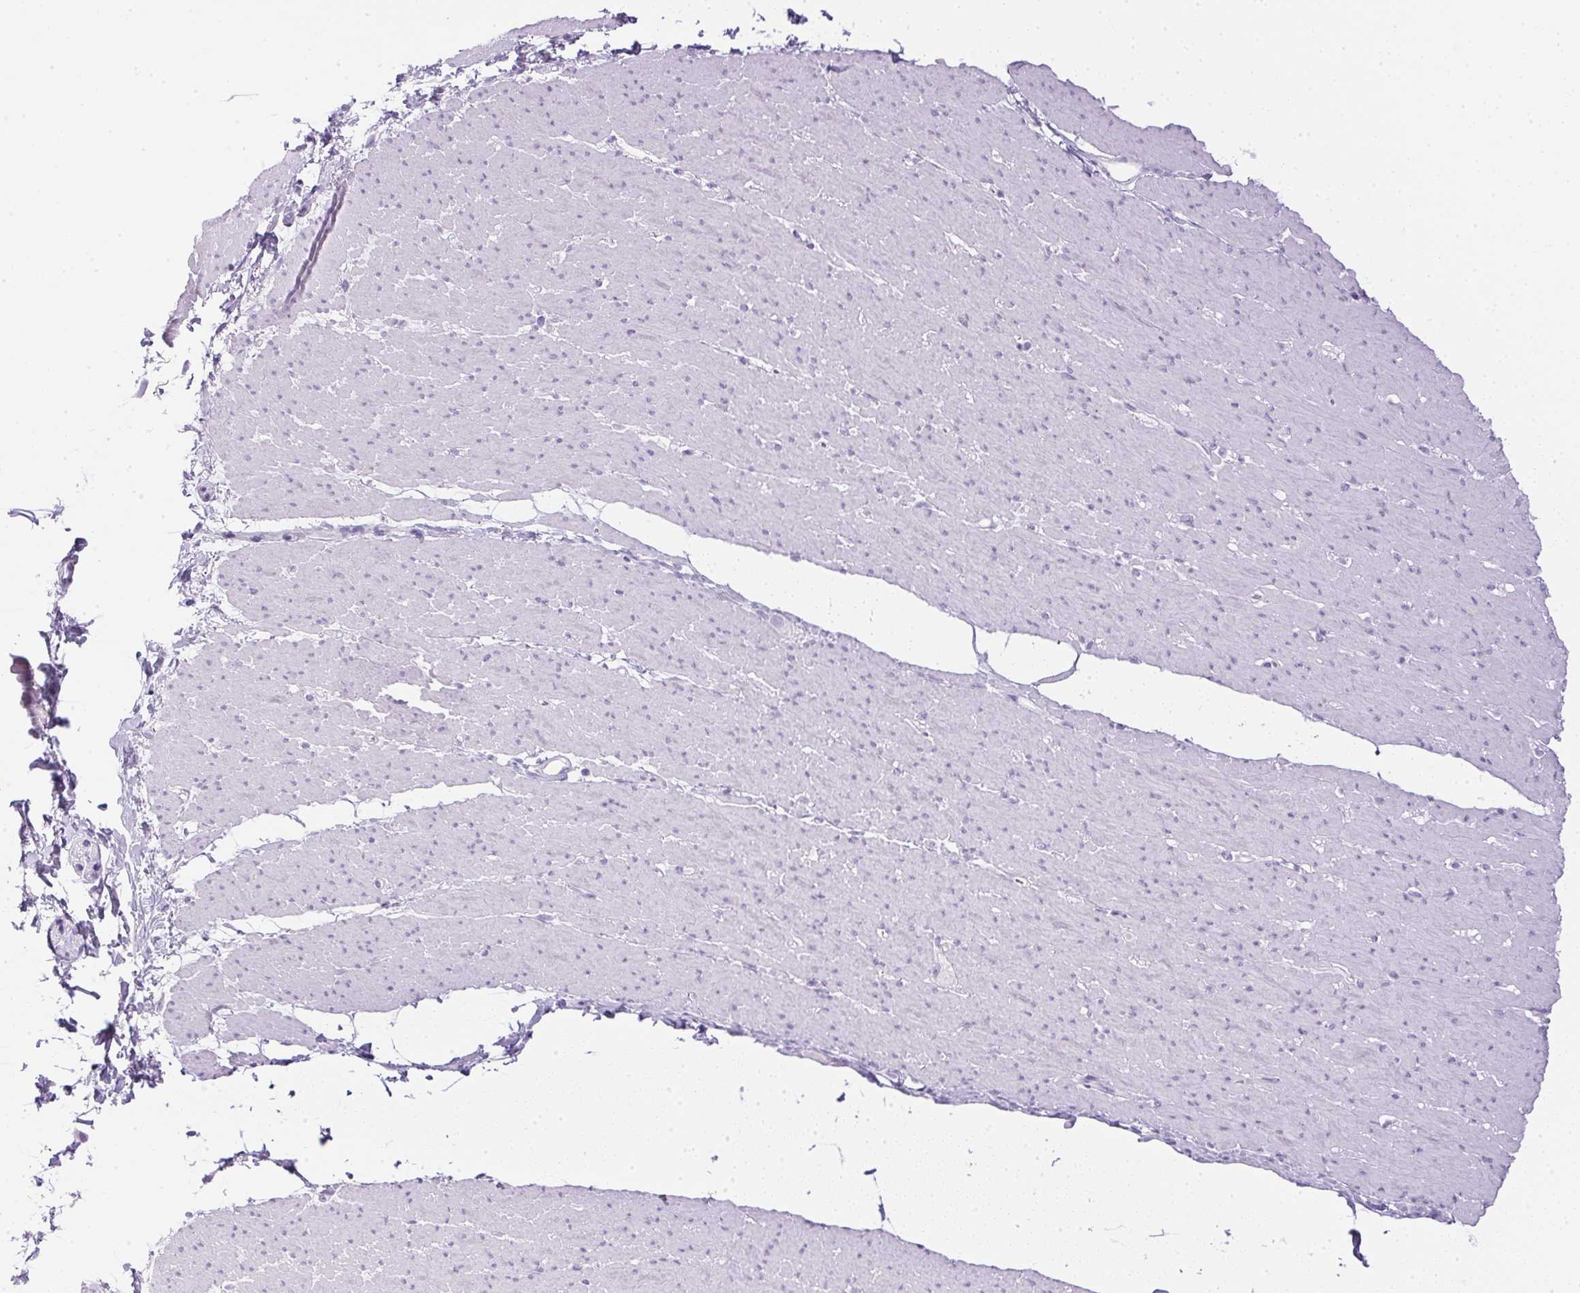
{"staining": {"intensity": "negative", "quantity": "none", "location": "none"}, "tissue": "smooth muscle", "cell_type": "Smooth muscle cells", "image_type": "normal", "snomed": [{"axis": "morphology", "description": "Normal tissue, NOS"}, {"axis": "topography", "description": "Smooth muscle"}, {"axis": "topography", "description": "Rectum"}], "caption": "The histopathology image reveals no staining of smooth muscle cells in normal smooth muscle. (DAB (3,3'-diaminobenzidine) IHC visualized using brightfield microscopy, high magnification).", "gene": "CPB1", "patient": {"sex": "male", "age": 53}}